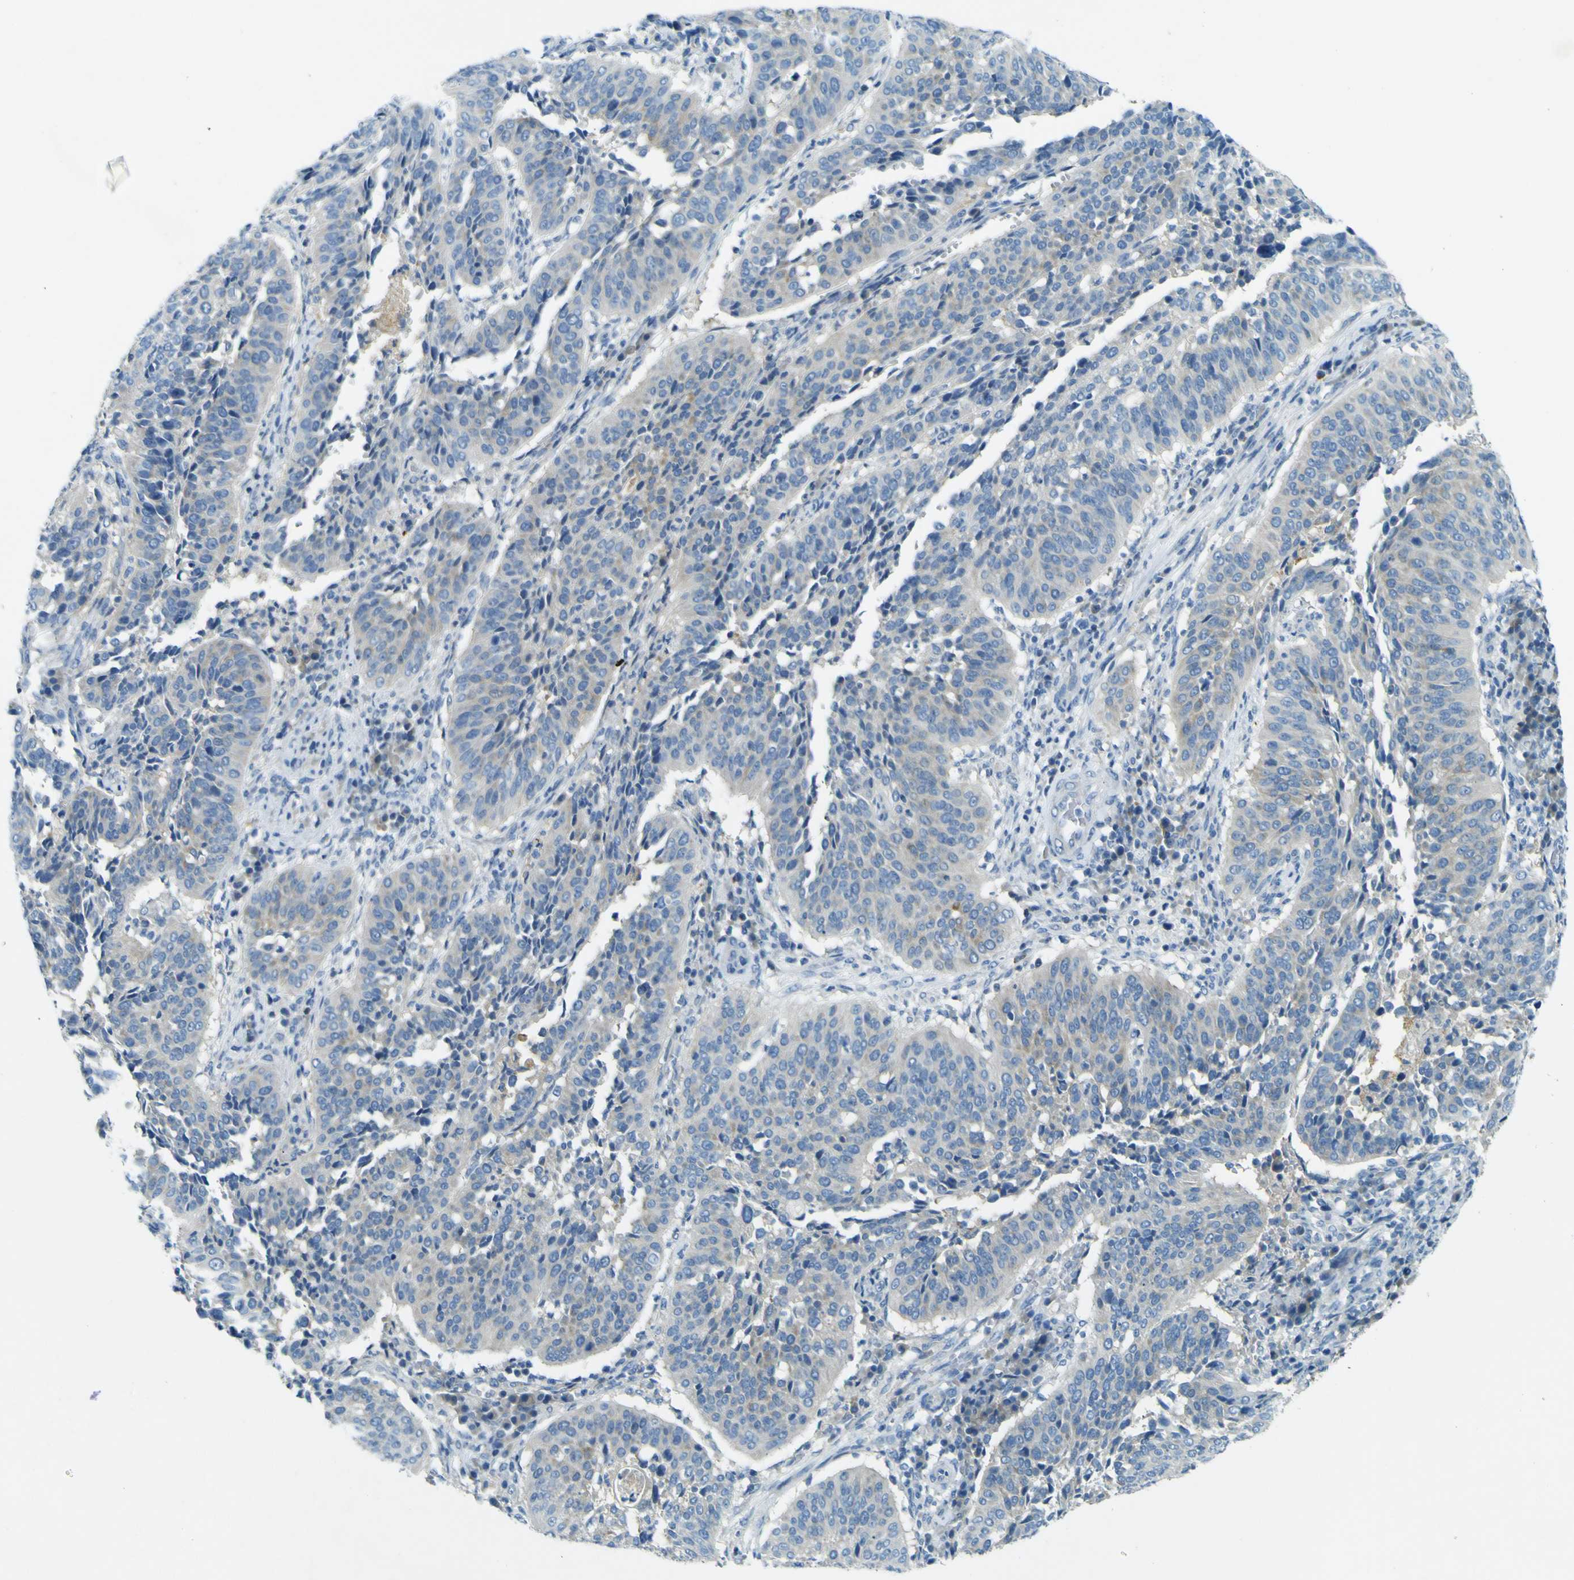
{"staining": {"intensity": "moderate", "quantity": "<25%", "location": "cytoplasmic/membranous"}, "tissue": "cervical cancer", "cell_type": "Tumor cells", "image_type": "cancer", "snomed": [{"axis": "morphology", "description": "Normal tissue, NOS"}, {"axis": "morphology", "description": "Squamous cell carcinoma, NOS"}, {"axis": "topography", "description": "Cervix"}], "caption": "The image exhibits a brown stain indicating the presence of a protein in the cytoplasmic/membranous of tumor cells in cervical squamous cell carcinoma.", "gene": "SORCS1", "patient": {"sex": "female", "age": 39}}